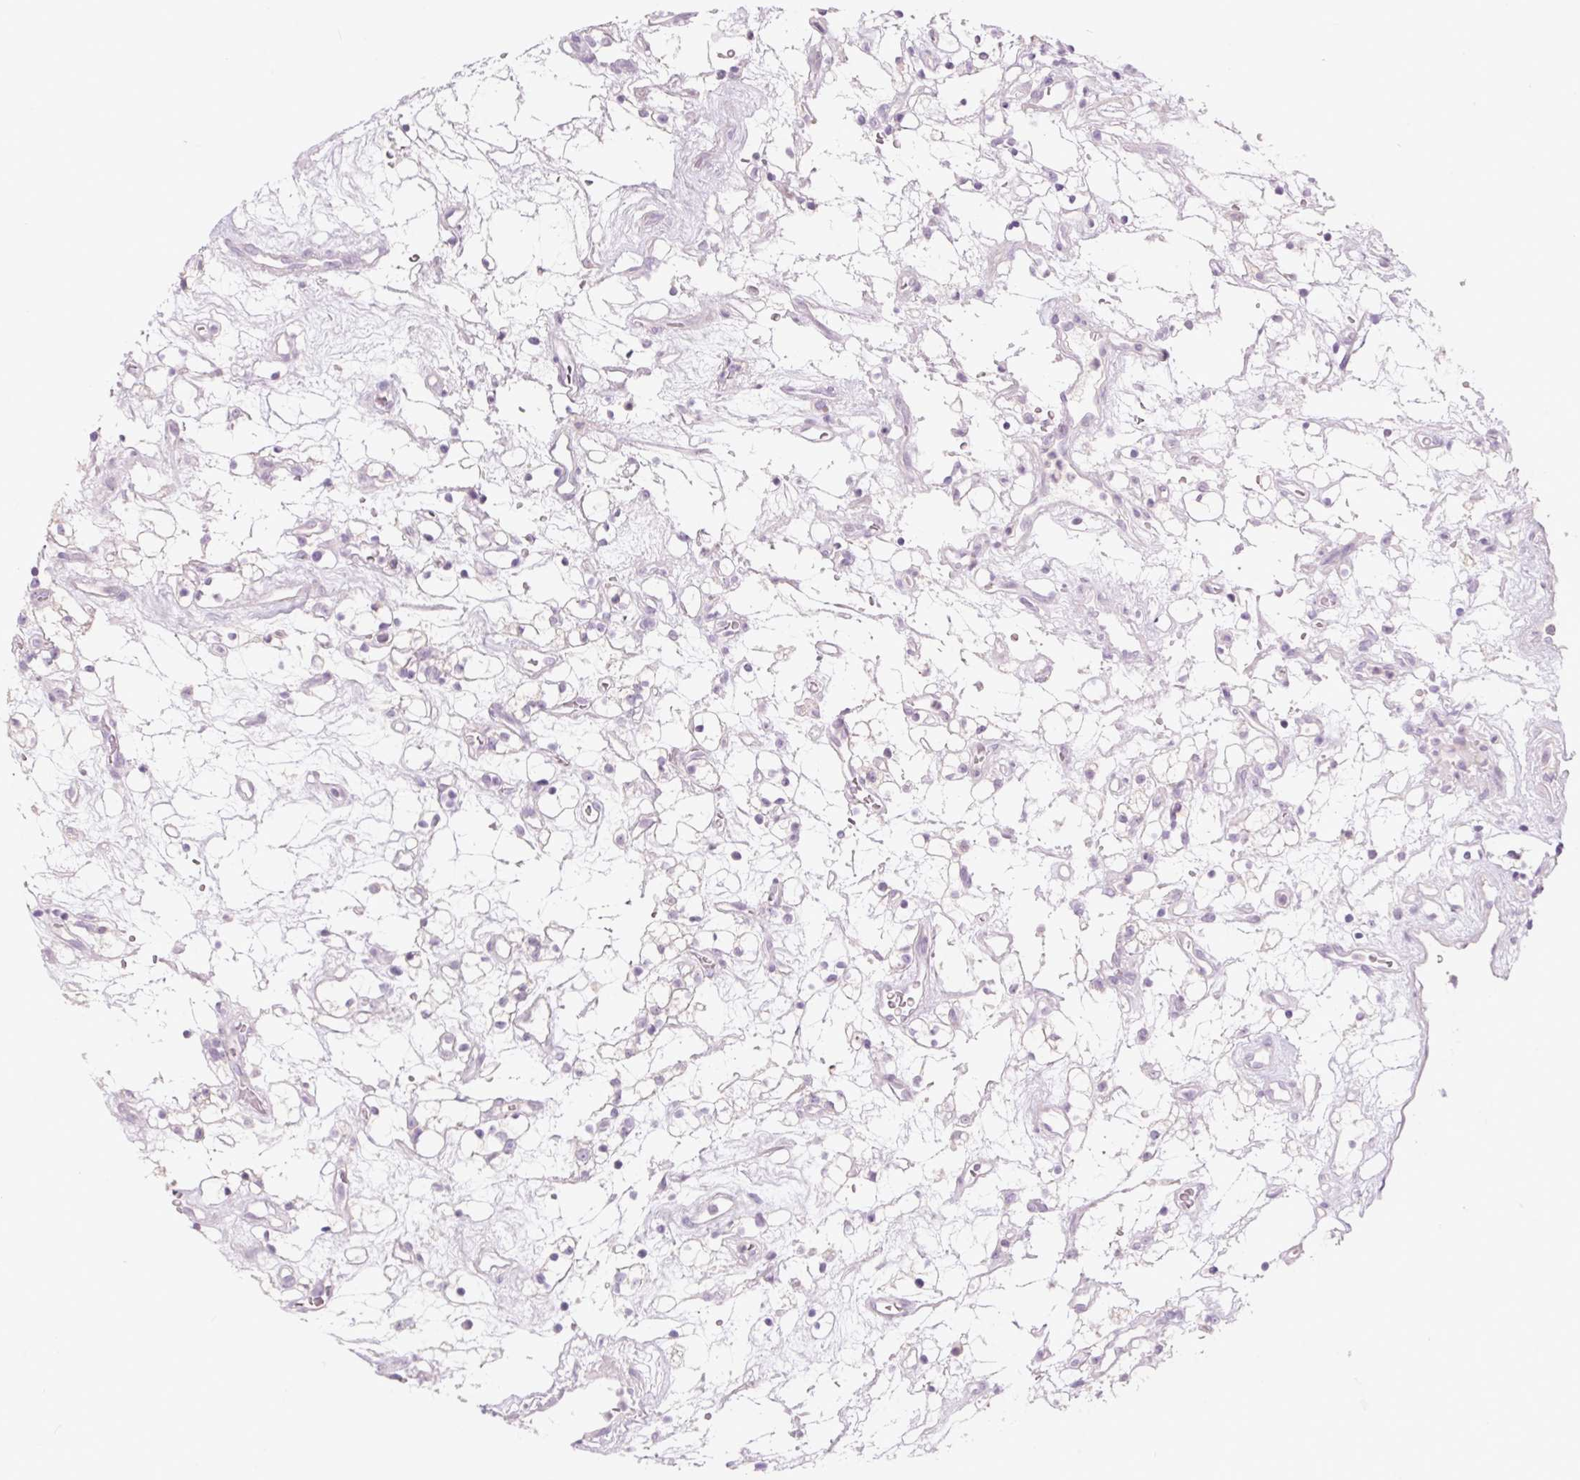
{"staining": {"intensity": "negative", "quantity": "none", "location": "none"}, "tissue": "renal cancer", "cell_type": "Tumor cells", "image_type": "cancer", "snomed": [{"axis": "morphology", "description": "Adenocarcinoma, NOS"}, {"axis": "topography", "description": "Kidney"}], "caption": "Tumor cells are negative for protein expression in human renal adenocarcinoma.", "gene": "TMEM100", "patient": {"sex": "female", "age": 69}}